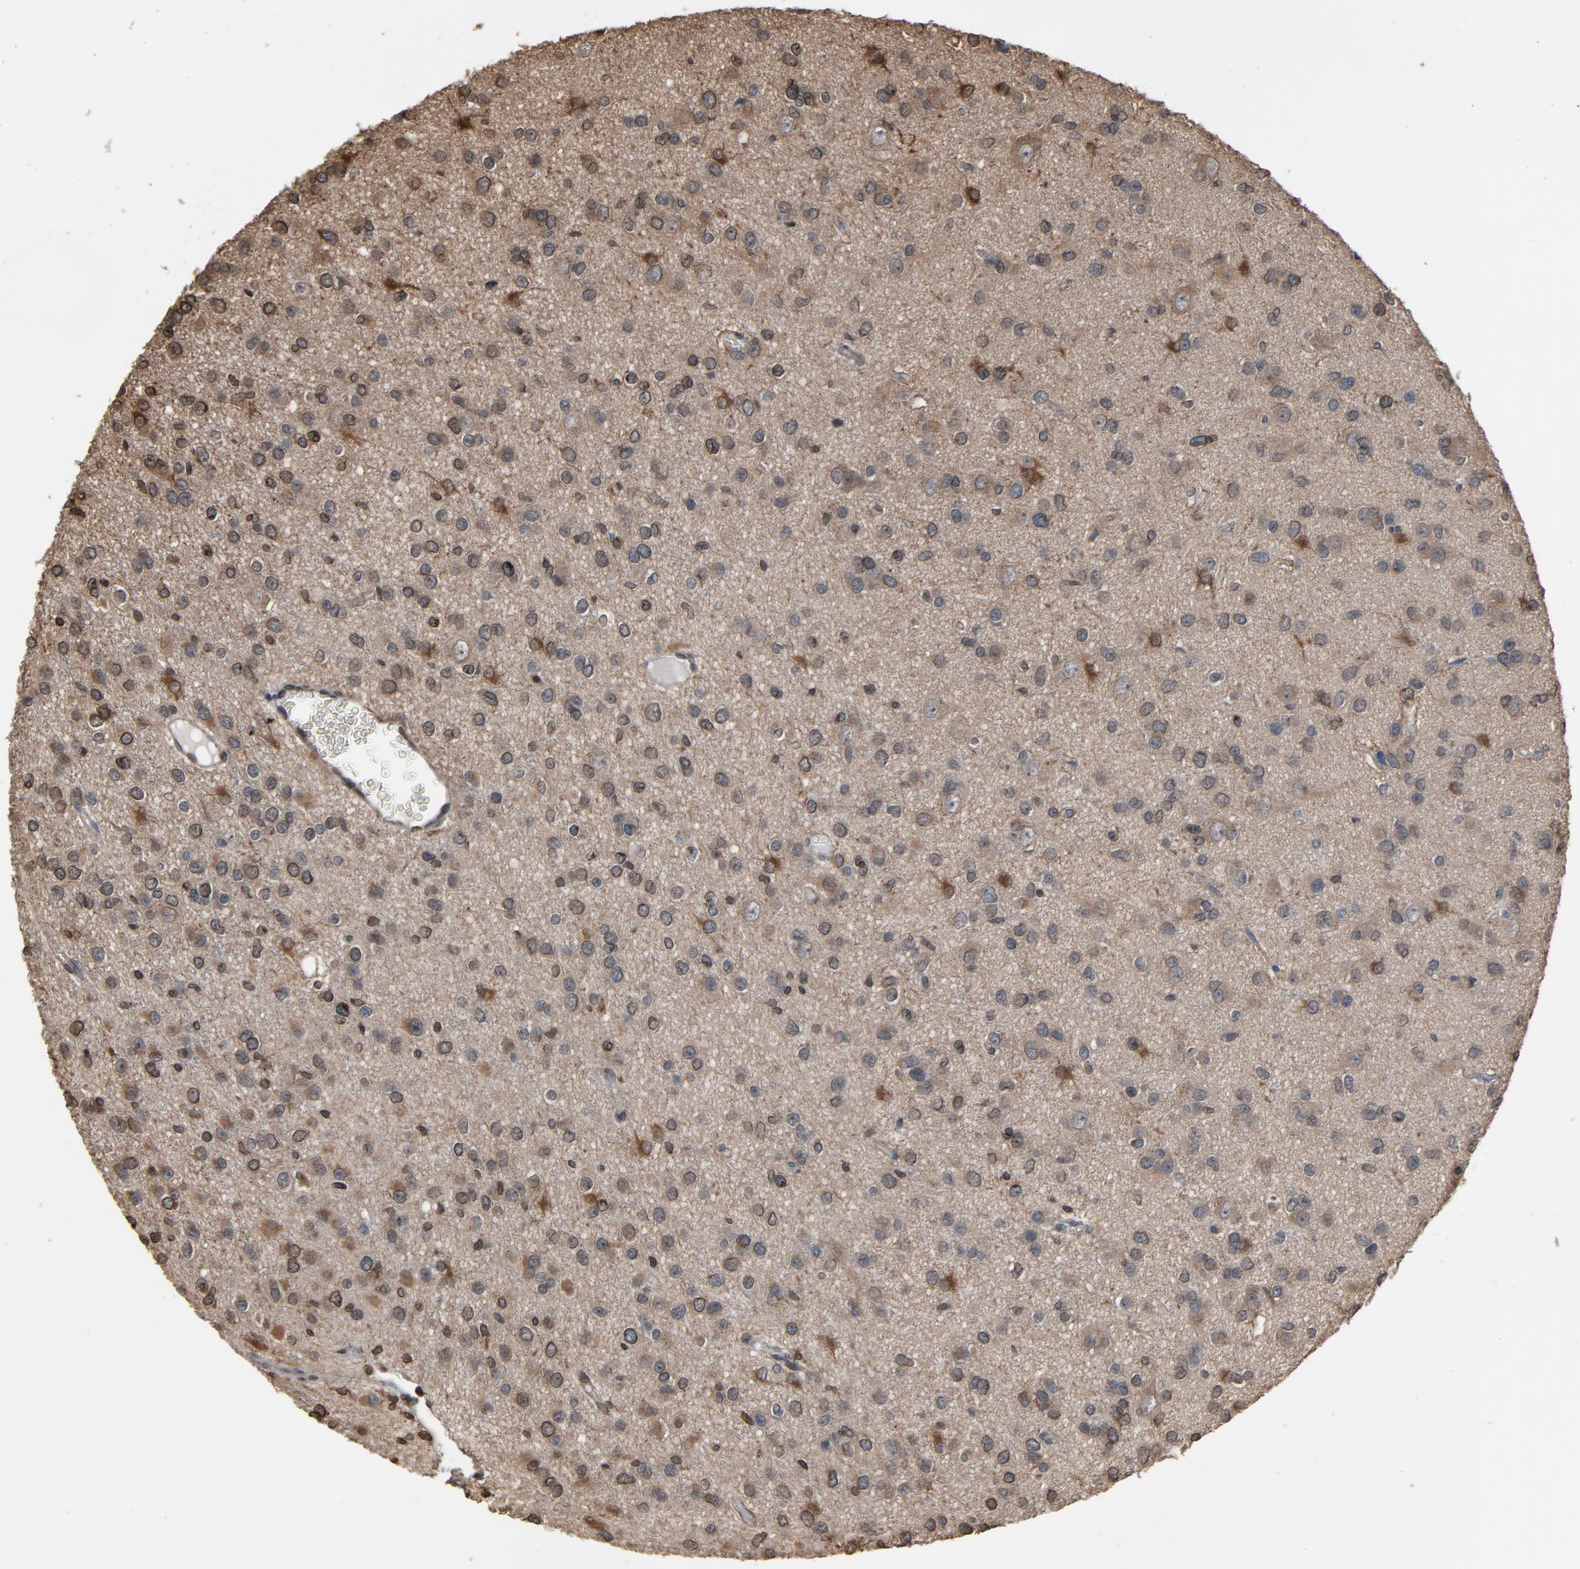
{"staining": {"intensity": "weak", "quantity": "25%-75%", "location": "cytoplasmic/membranous,nuclear"}, "tissue": "glioma", "cell_type": "Tumor cells", "image_type": "cancer", "snomed": [{"axis": "morphology", "description": "Glioma, malignant, Low grade"}, {"axis": "topography", "description": "Brain"}], "caption": "Malignant glioma (low-grade) tissue reveals weak cytoplasmic/membranous and nuclear staining in about 25%-75% of tumor cells, visualized by immunohistochemistry.", "gene": "UBE2D1", "patient": {"sex": "male", "age": 42}}